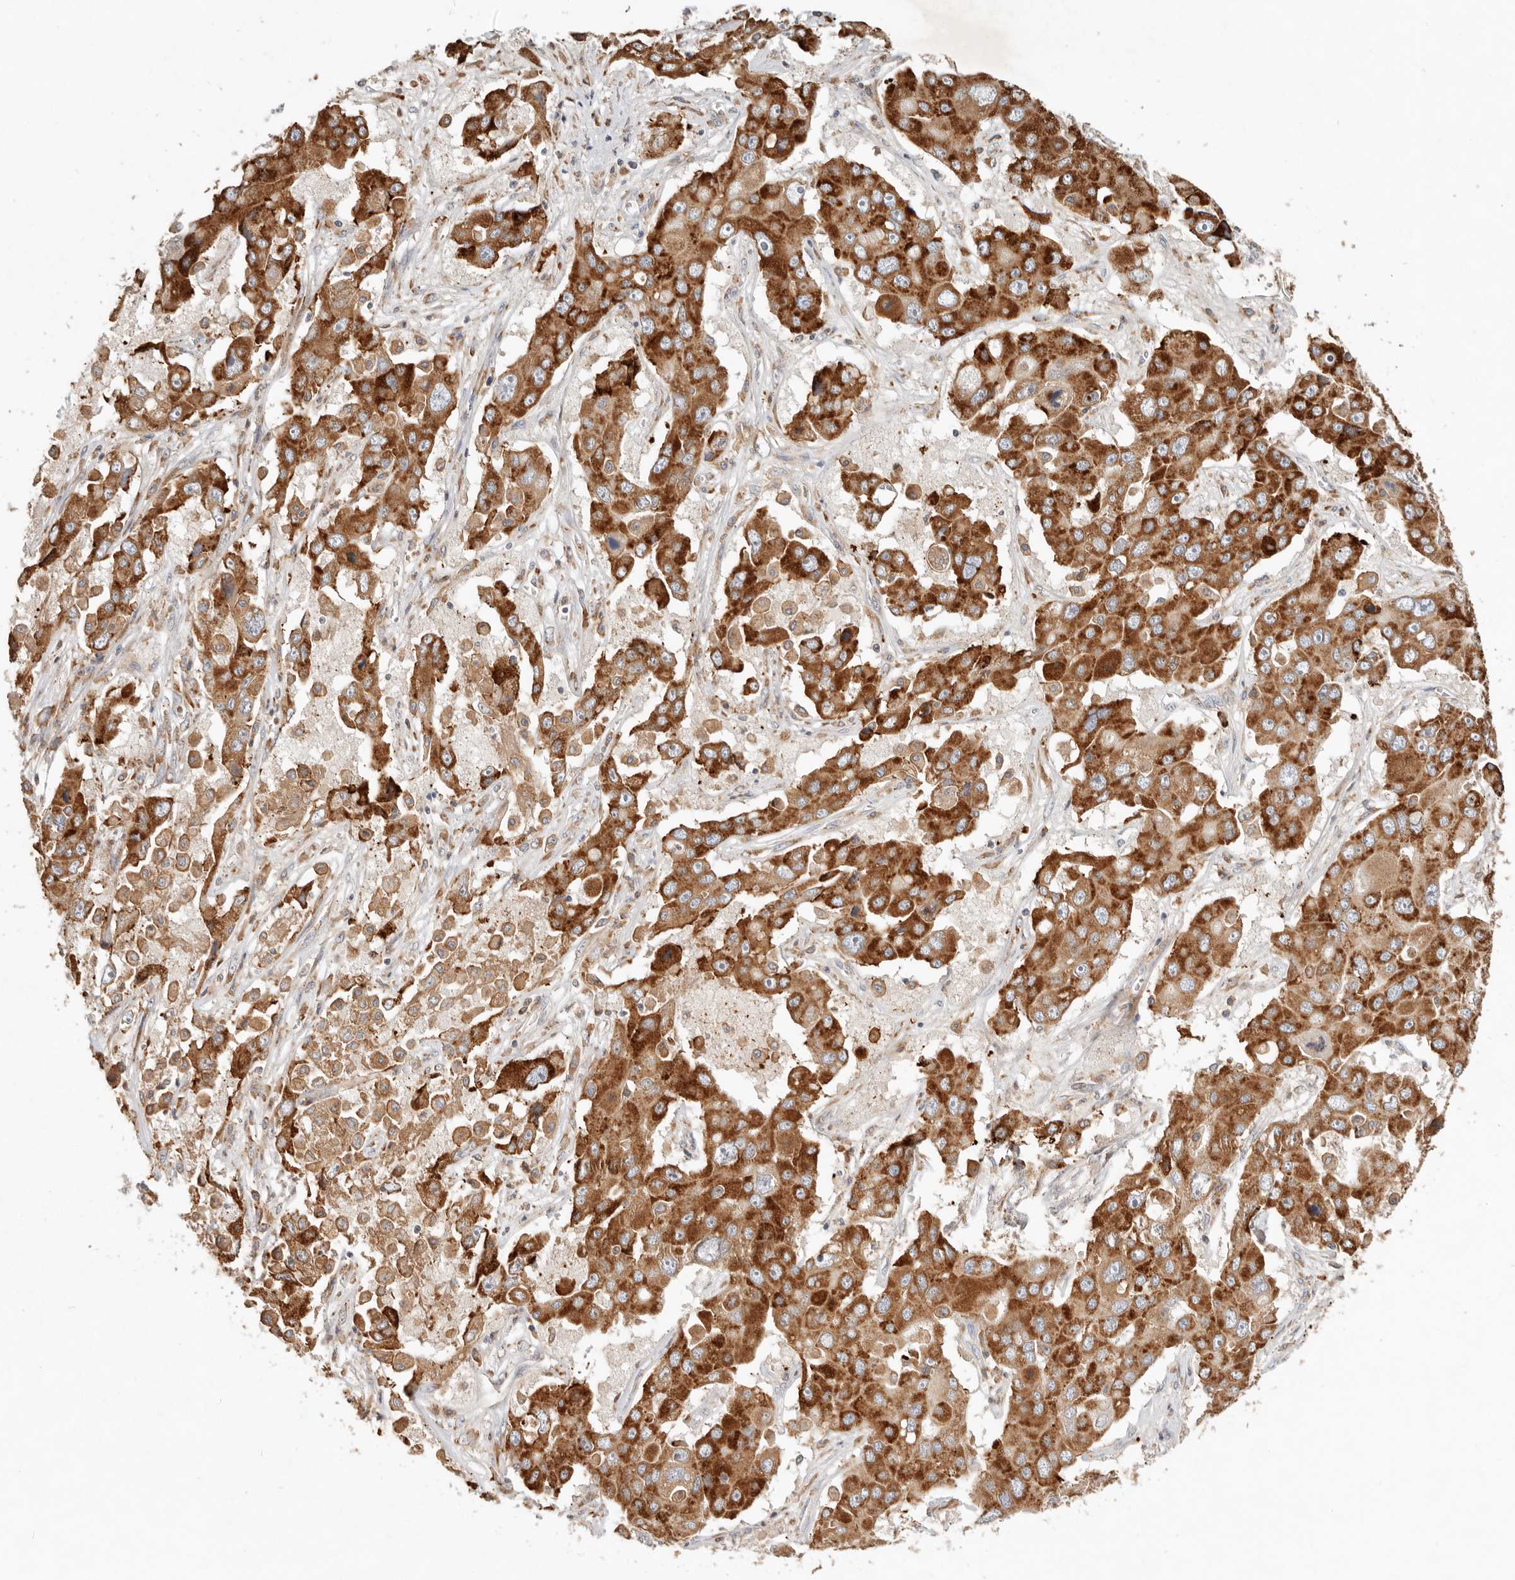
{"staining": {"intensity": "strong", "quantity": ">75%", "location": "cytoplasmic/membranous"}, "tissue": "liver cancer", "cell_type": "Tumor cells", "image_type": "cancer", "snomed": [{"axis": "morphology", "description": "Cholangiocarcinoma"}, {"axis": "topography", "description": "Liver"}], "caption": "Tumor cells display high levels of strong cytoplasmic/membranous expression in about >75% of cells in liver cholangiocarcinoma.", "gene": "ARHGEF10L", "patient": {"sex": "male", "age": 67}}